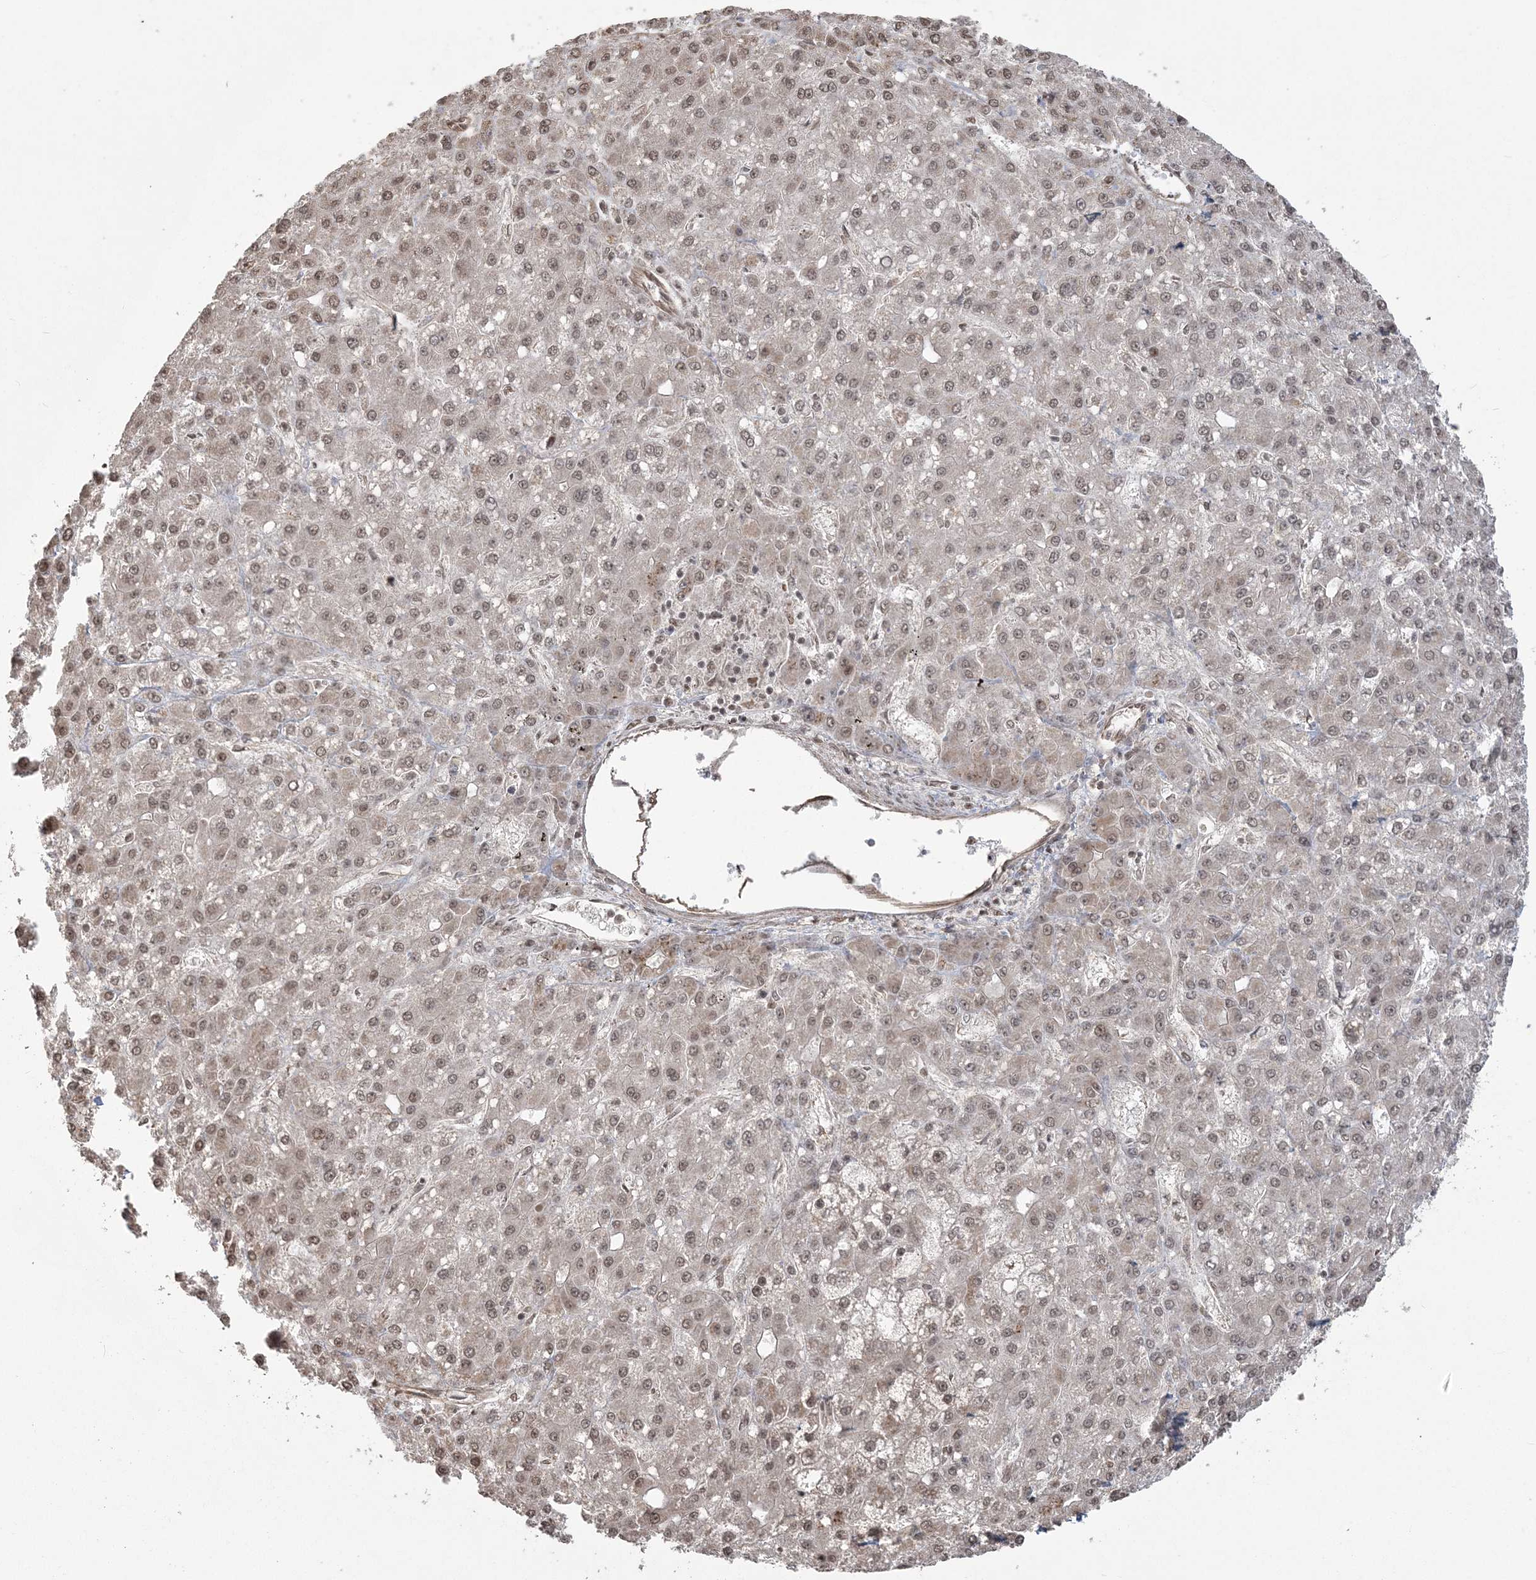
{"staining": {"intensity": "moderate", "quantity": ">75%", "location": "nuclear"}, "tissue": "liver cancer", "cell_type": "Tumor cells", "image_type": "cancer", "snomed": [{"axis": "morphology", "description": "Carcinoma, Hepatocellular, NOS"}, {"axis": "topography", "description": "Liver"}], "caption": "Immunohistochemical staining of human liver cancer shows medium levels of moderate nuclear protein expression in approximately >75% of tumor cells.", "gene": "ZNF839", "patient": {"sex": "male", "age": 67}}